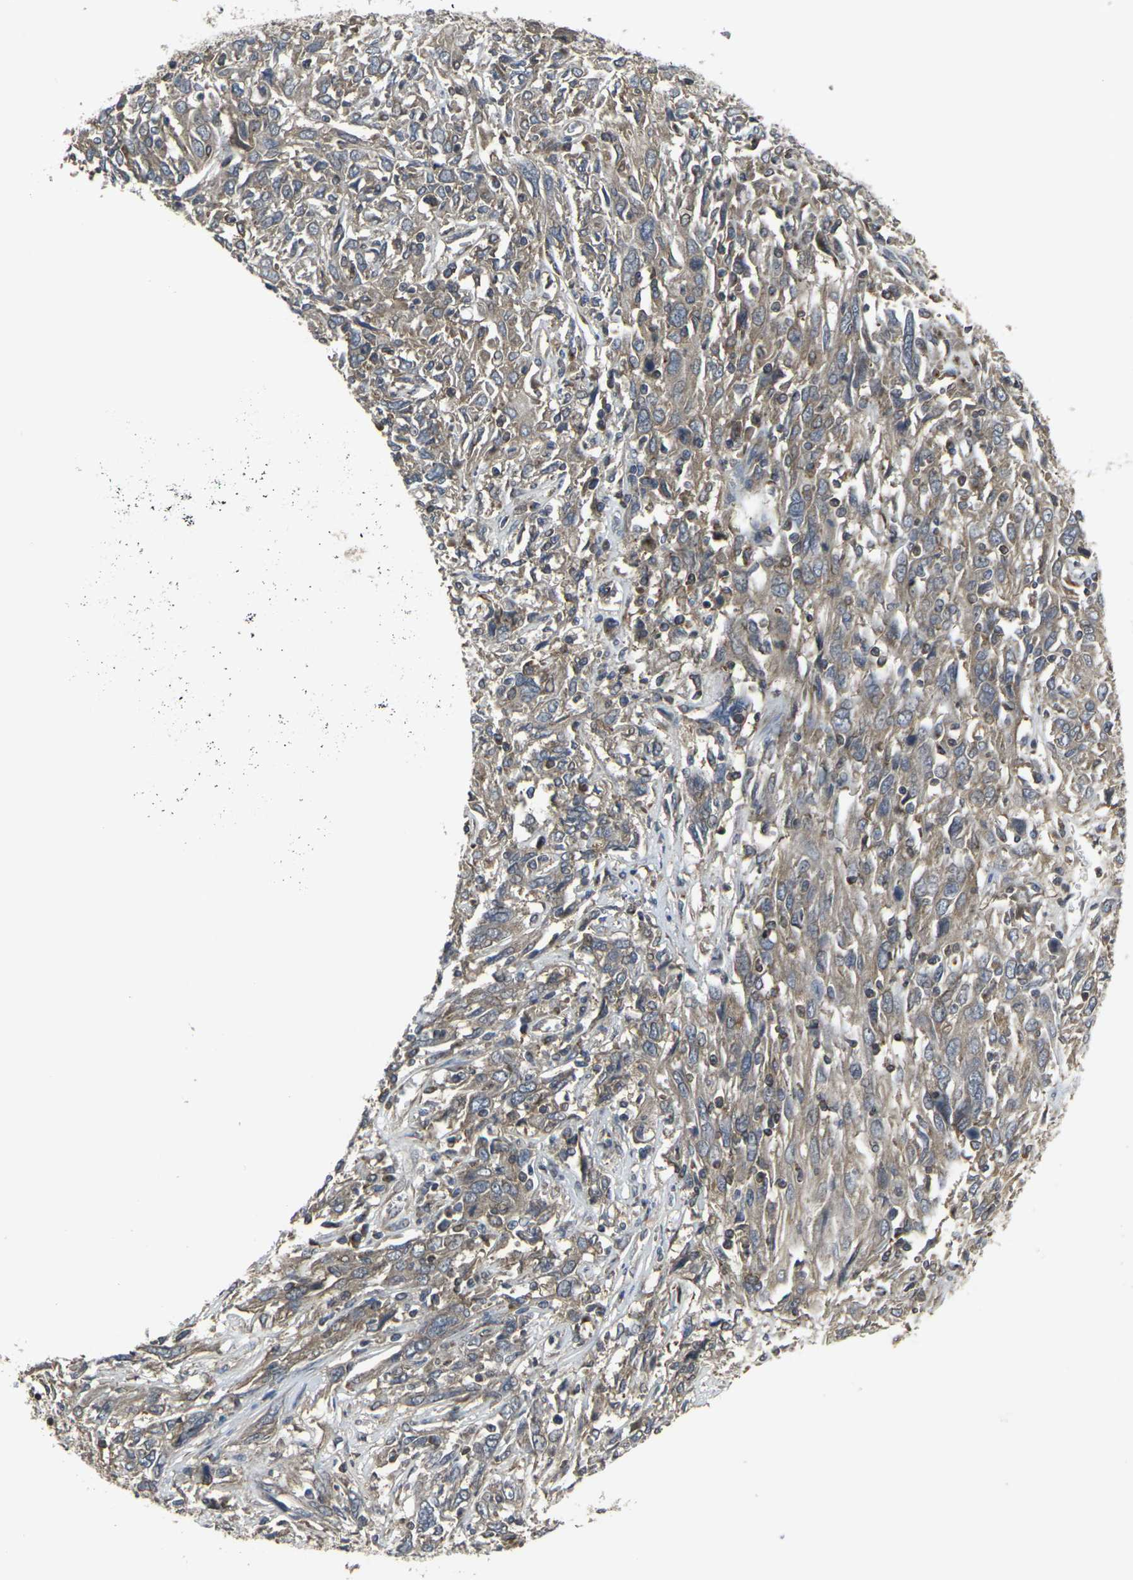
{"staining": {"intensity": "weak", "quantity": ">75%", "location": "cytoplasmic/membranous"}, "tissue": "cervical cancer", "cell_type": "Tumor cells", "image_type": "cancer", "snomed": [{"axis": "morphology", "description": "Squamous cell carcinoma, NOS"}, {"axis": "topography", "description": "Cervix"}], "caption": "IHC photomicrograph of human squamous cell carcinoma (cervical) stained for a protein (brown), which demonstrates low levels of weak cytoplasmic/membranous expression in approximately >75% of tumor cells.", "gene": "PRKACB", "patient": {"sex": "female", "age": 46}}